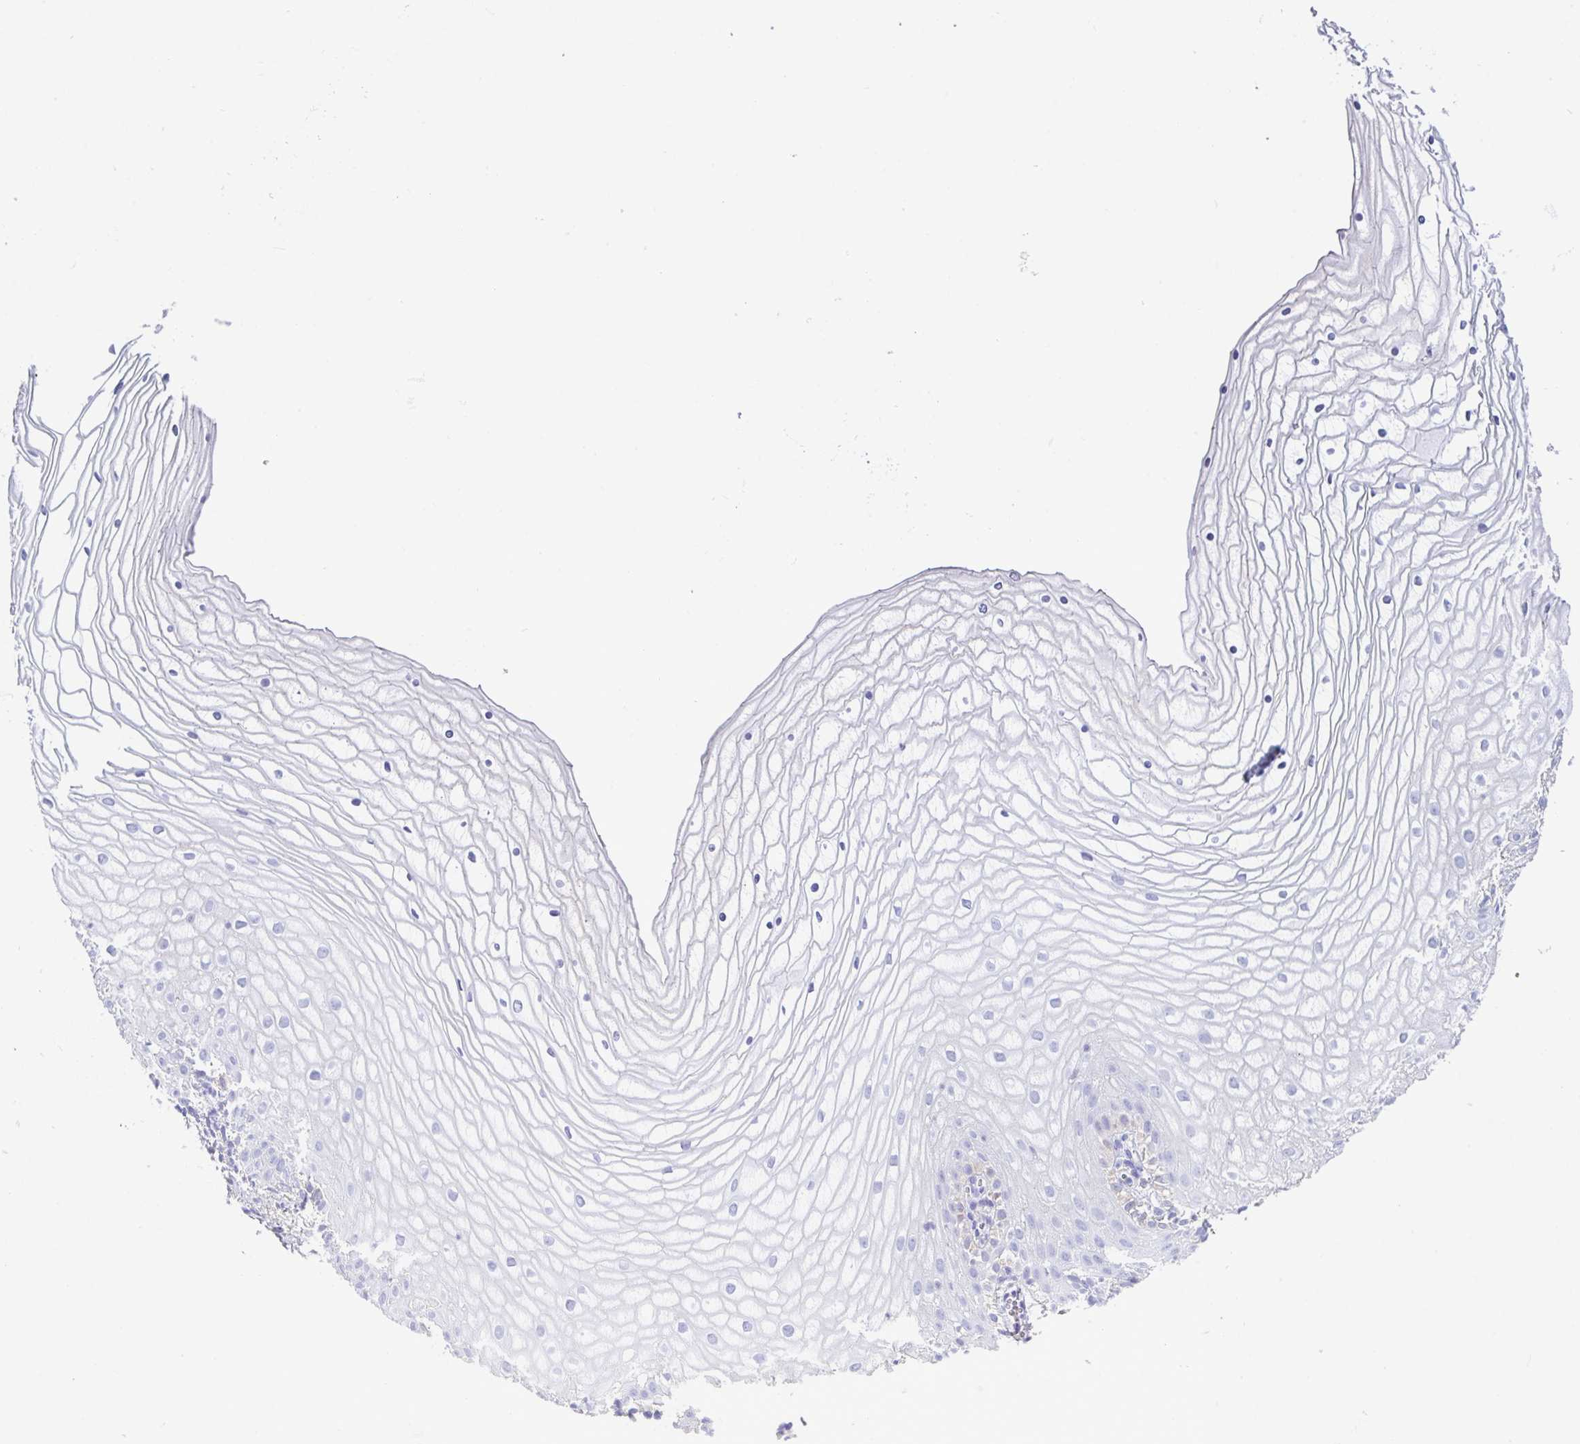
{"staining": {"intensity": "negative", "quantity": "none", "location": "none"}, "tissue": "vagina", "cell_type": "Squamous epithelial cells", "image_type": "normal", "snomed": [{"axis": "morphology", "description": "Normal tissue, NOS"}, {"axis": "topography", "description": "Vagina"}], "caption": "The histopathology image displays no staining of squamous epithelial cells in normal vagina. The staining was performed using DAB to visualize the protein expression in brown, while the nuclei were stained in blue with hematoxylin (Magnification: 20x).", "gene": "CA10", "patient": {"sex": "female", "age": 56}}